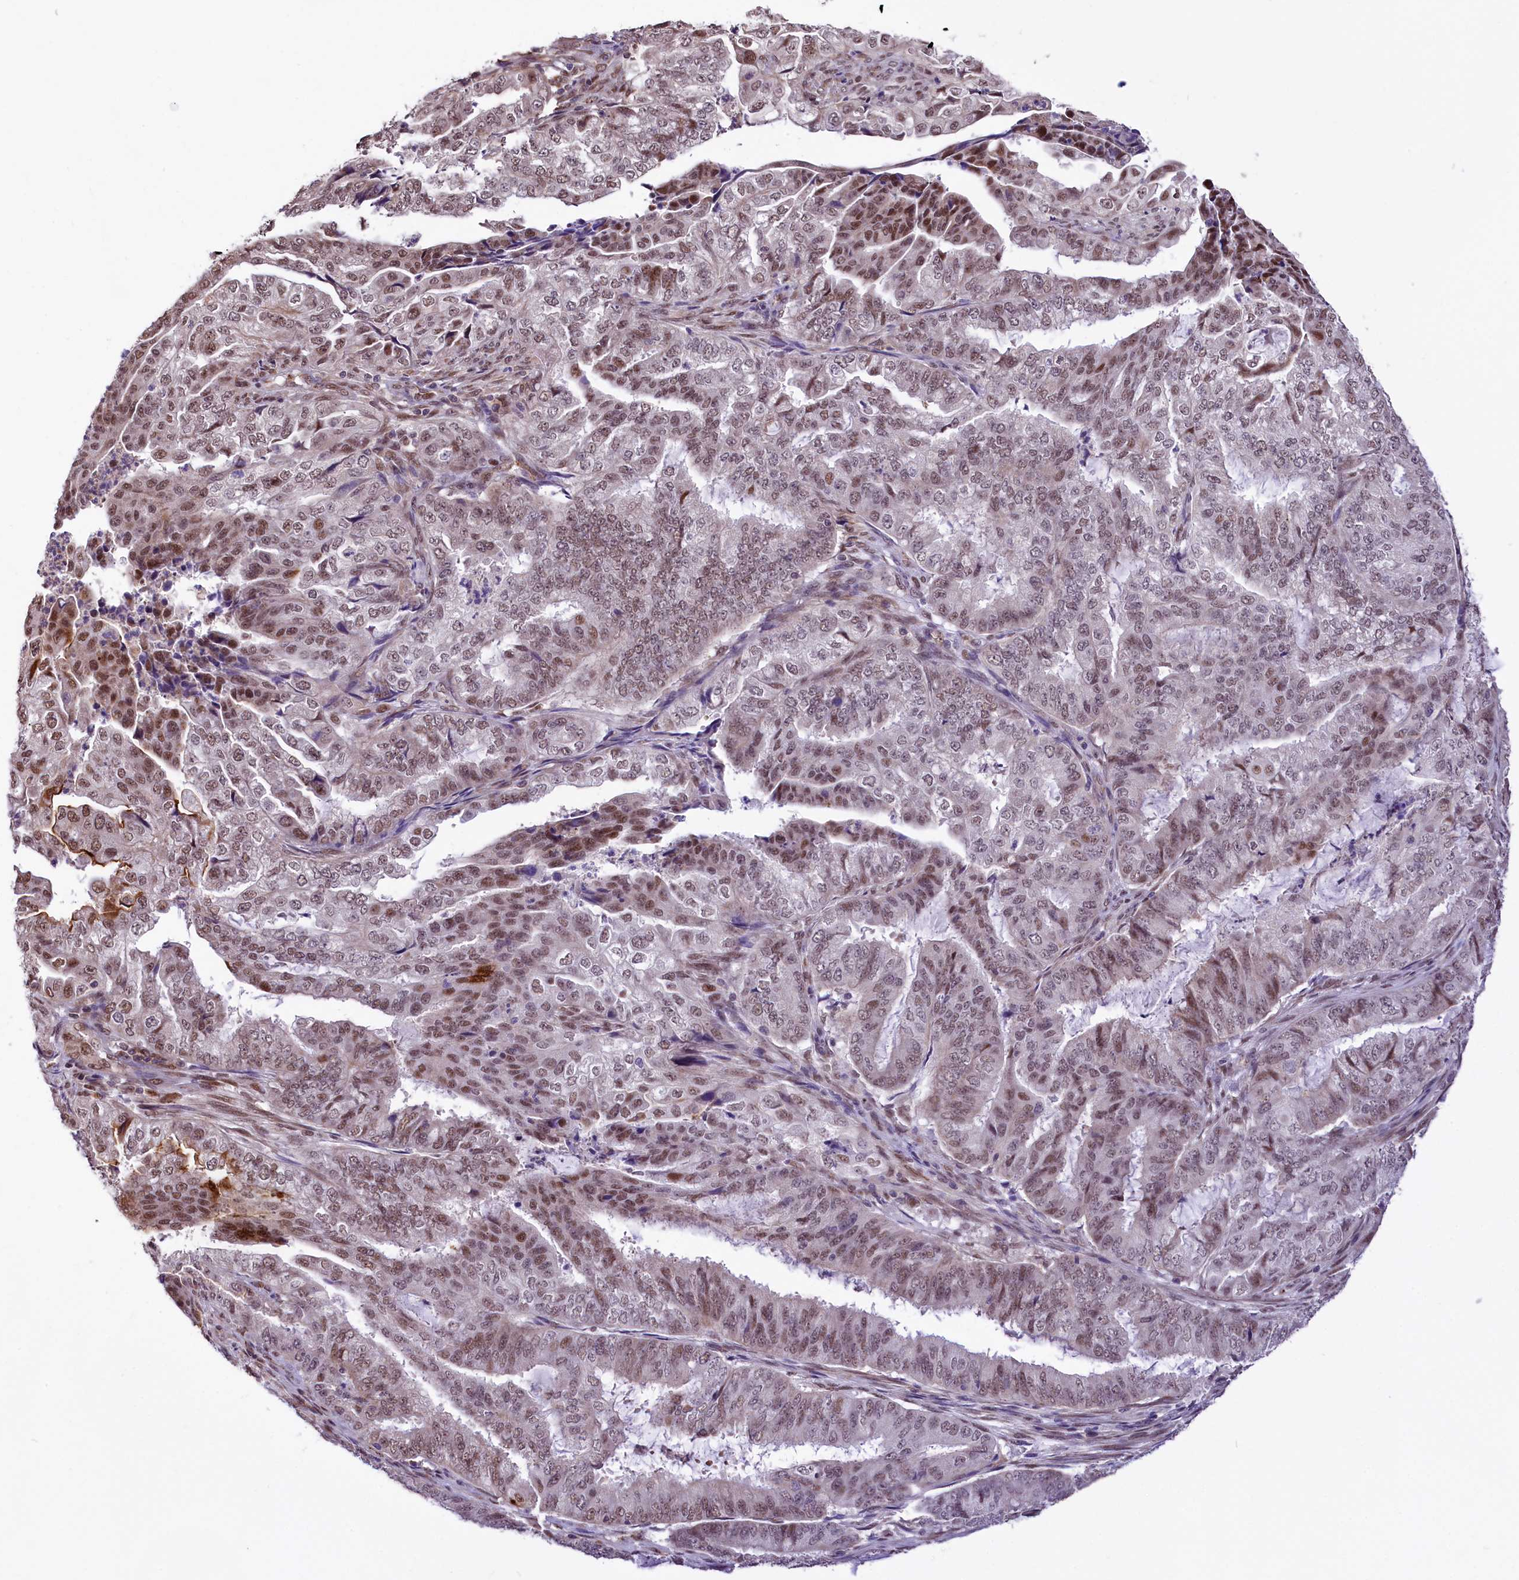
{"staining": {"intensity": "moderate", "quantity": "25%-75%", "location": "nuclear"}, "tissue": "endometrial cancer", "cell_type": "Tumor cells", "image_type": "cancer", "snomed": [{"axis": "morphology", "description": "Adenocarcinoma, NOS"}, {"axis": "topography", "description": "Endometrium"}], "caption": "A micrograph showing moderate nuclear expression in approximately 25%-75% of tumor cells in adenocarcinoma (endometrial), as visualized by brown immunohistochemical staining.", "gene": "MRPL54", "patient": {"sex": "female", "age": 51}}